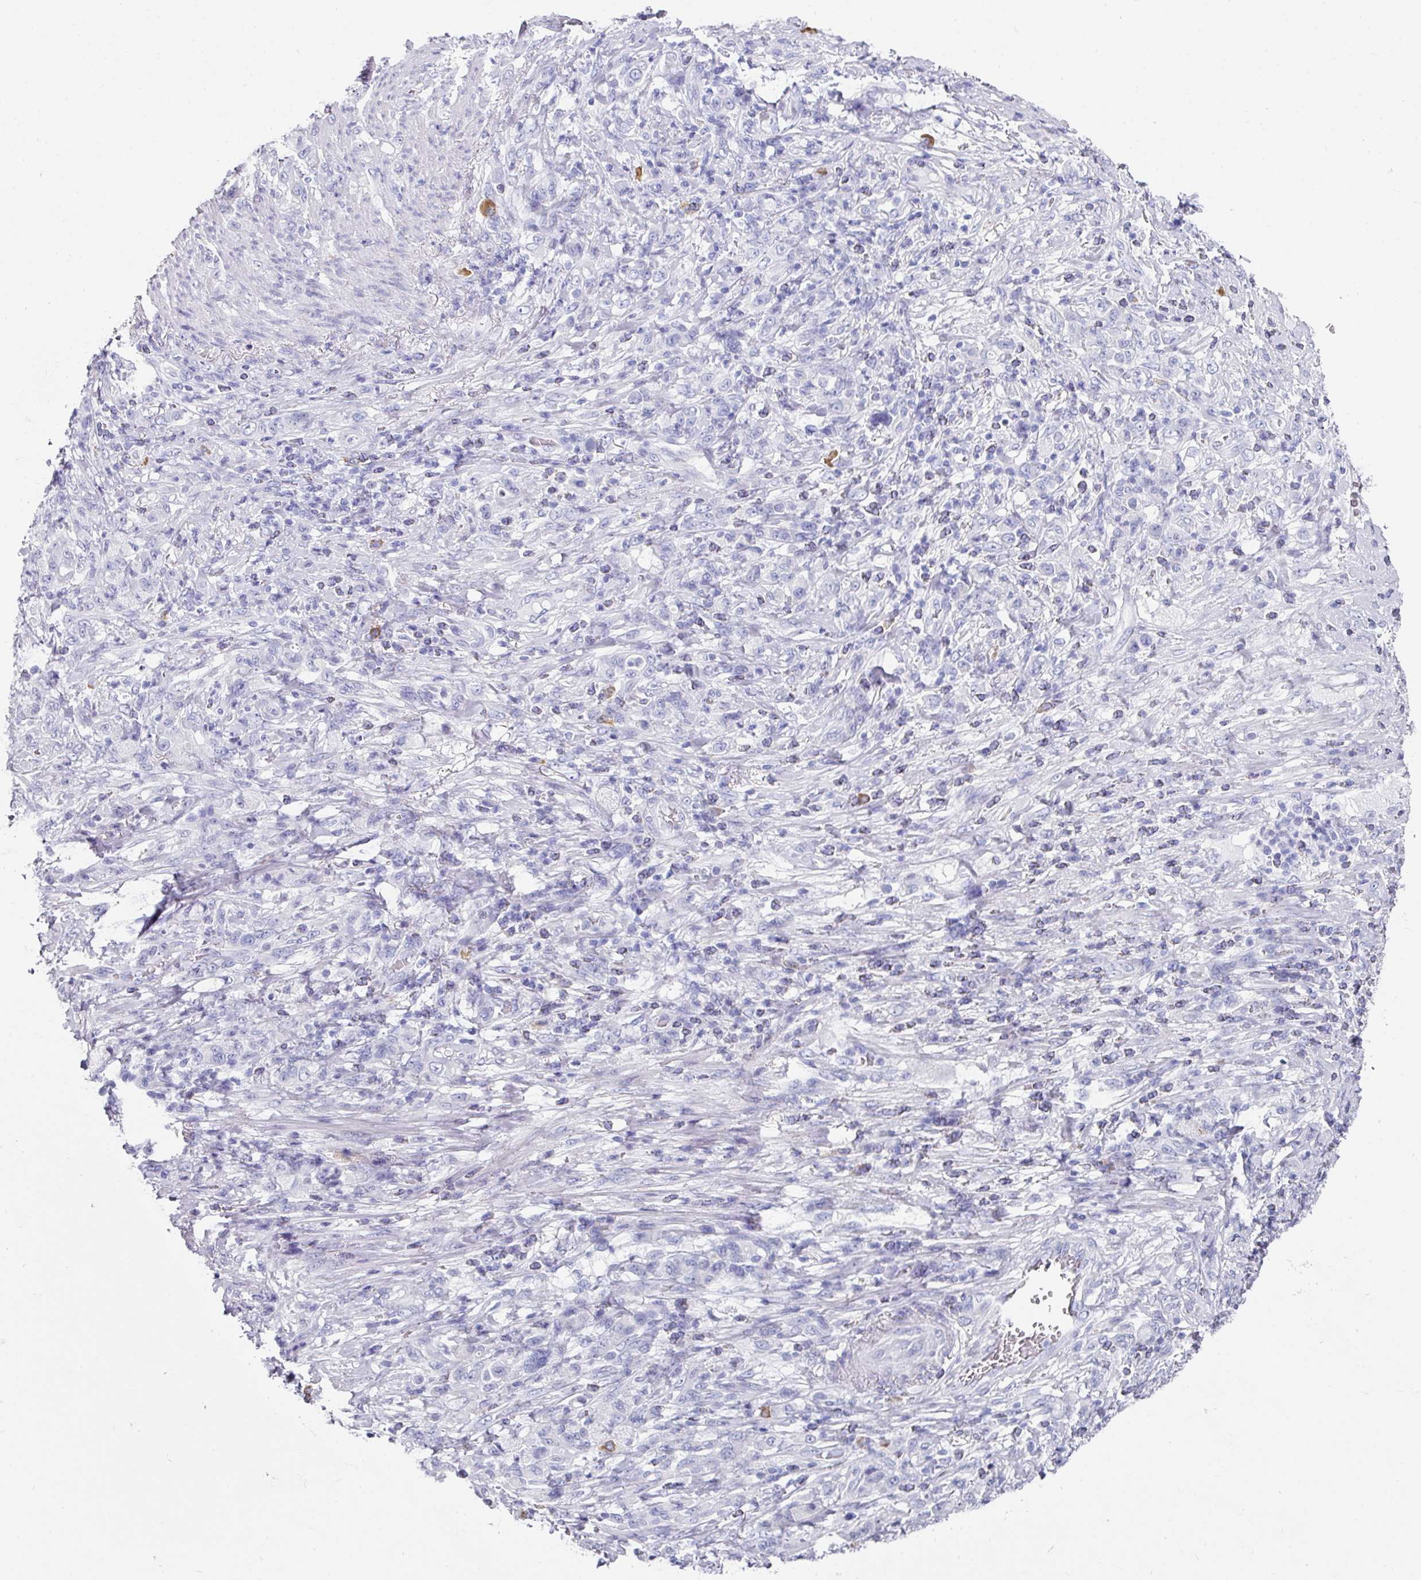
{"staining": {"intensity": "negative", "quantity": "none", "location": "none"}, "tissue": "stomach cancer", "cell_type": "Tumor cells", "image_type": "cancer", "snomed": [{"axis": "morphology", "description": "Adenocarcinoma, NOS"}, {"axis": "topography", "description": "Stomach"}], "caption": "There is no significant staining in tumor cells of stomach cancer (adenocarcinoma).", "gene": "SETBP1", "patient": {"sex": "female", "age": 79}}